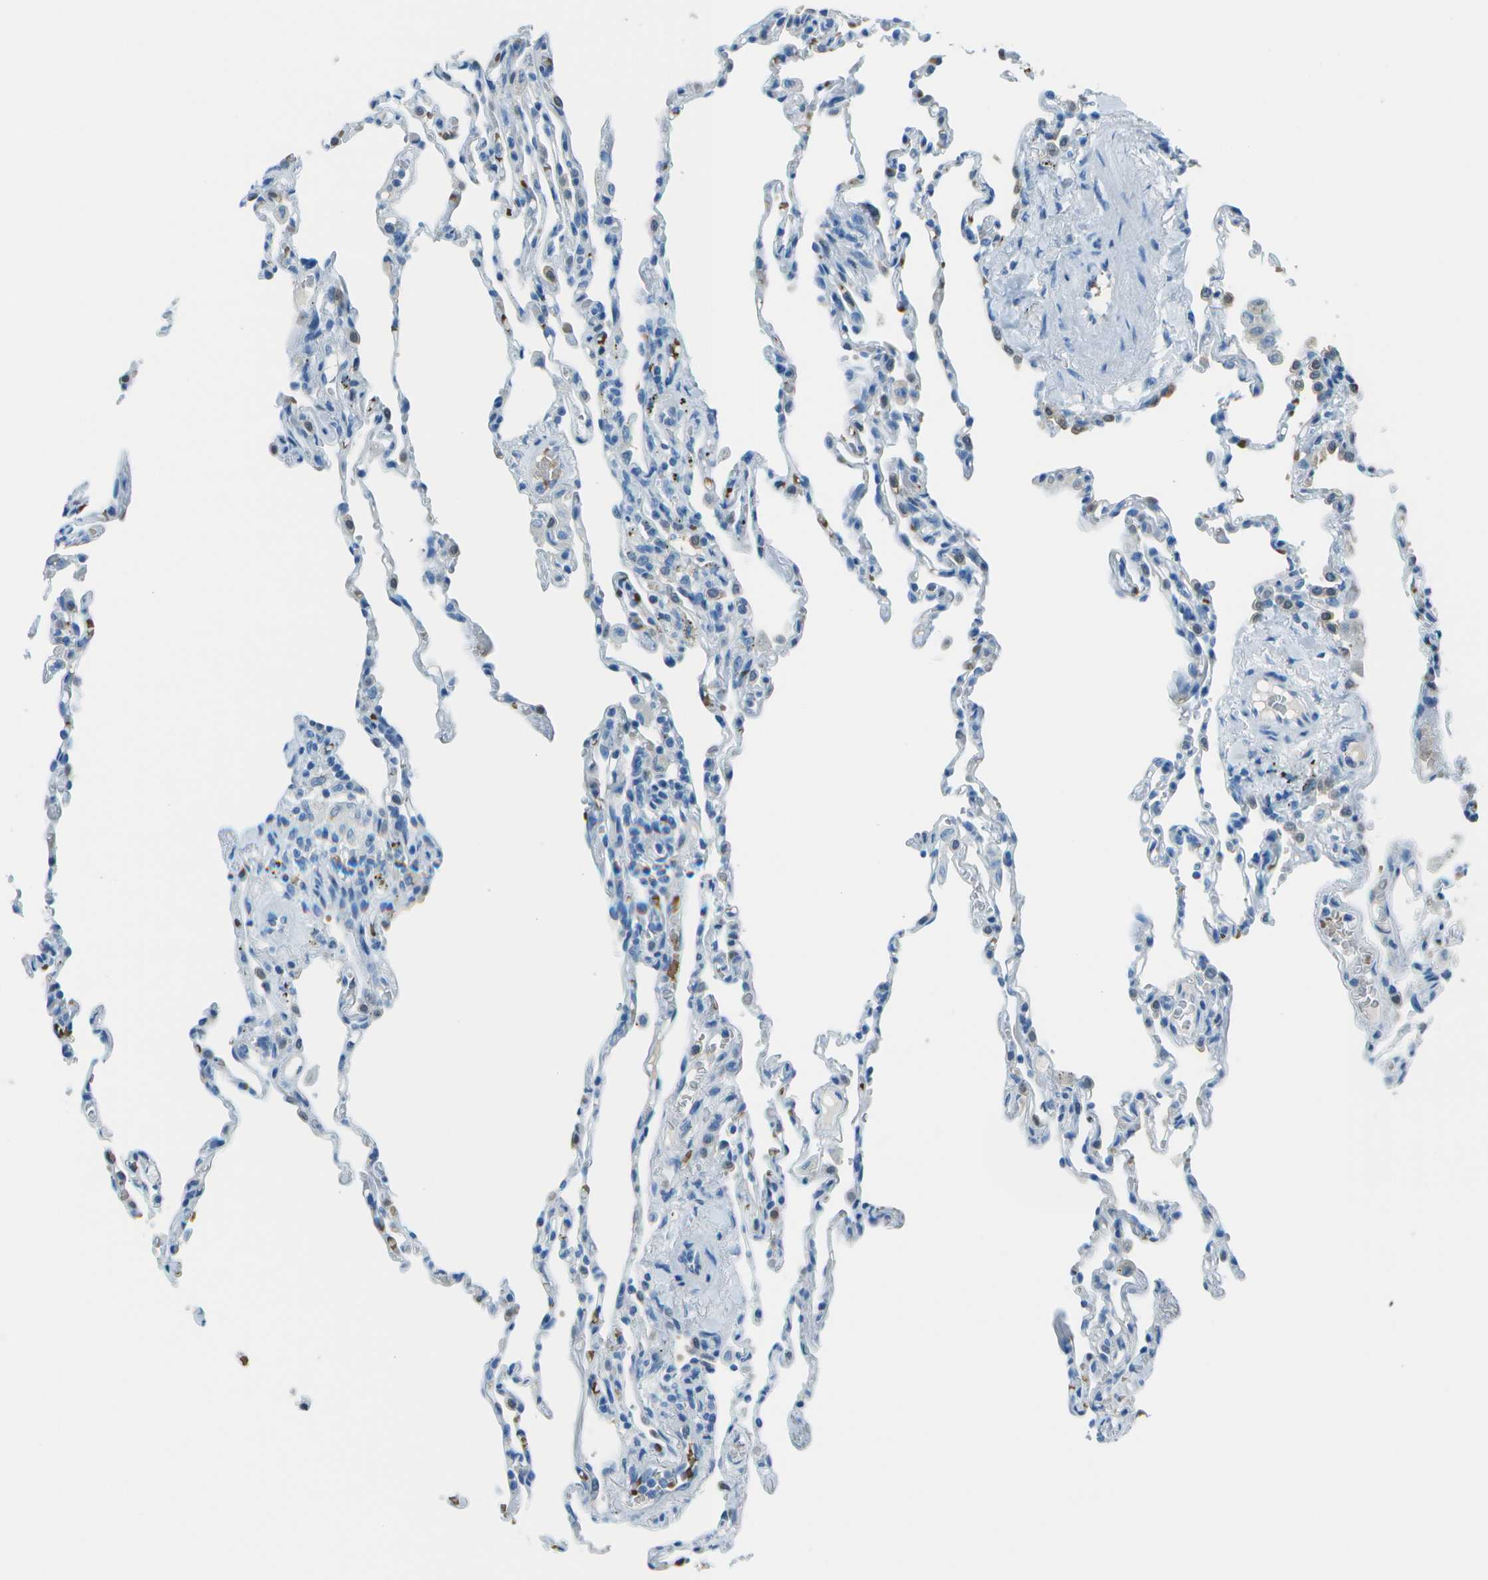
{"staining": {"intensity": "weak", "quantity": "<25%", "location": "cytoplasmic/membranous"}, "tissue": "lung", "cell_type": "Alveolar cells", "image_type": "normal", "snomed": [{"axis": "morphology", "description": "Normal tissue, NOS"}, {"axis": "topography", "description": "Lung"}], "caption": "IHC photomicrograph of benign lung stained for a protein (brown), which displays no staining in alveolar cells.", "gene": "ASL", "patient": {"sex": "male", "age": 59}}